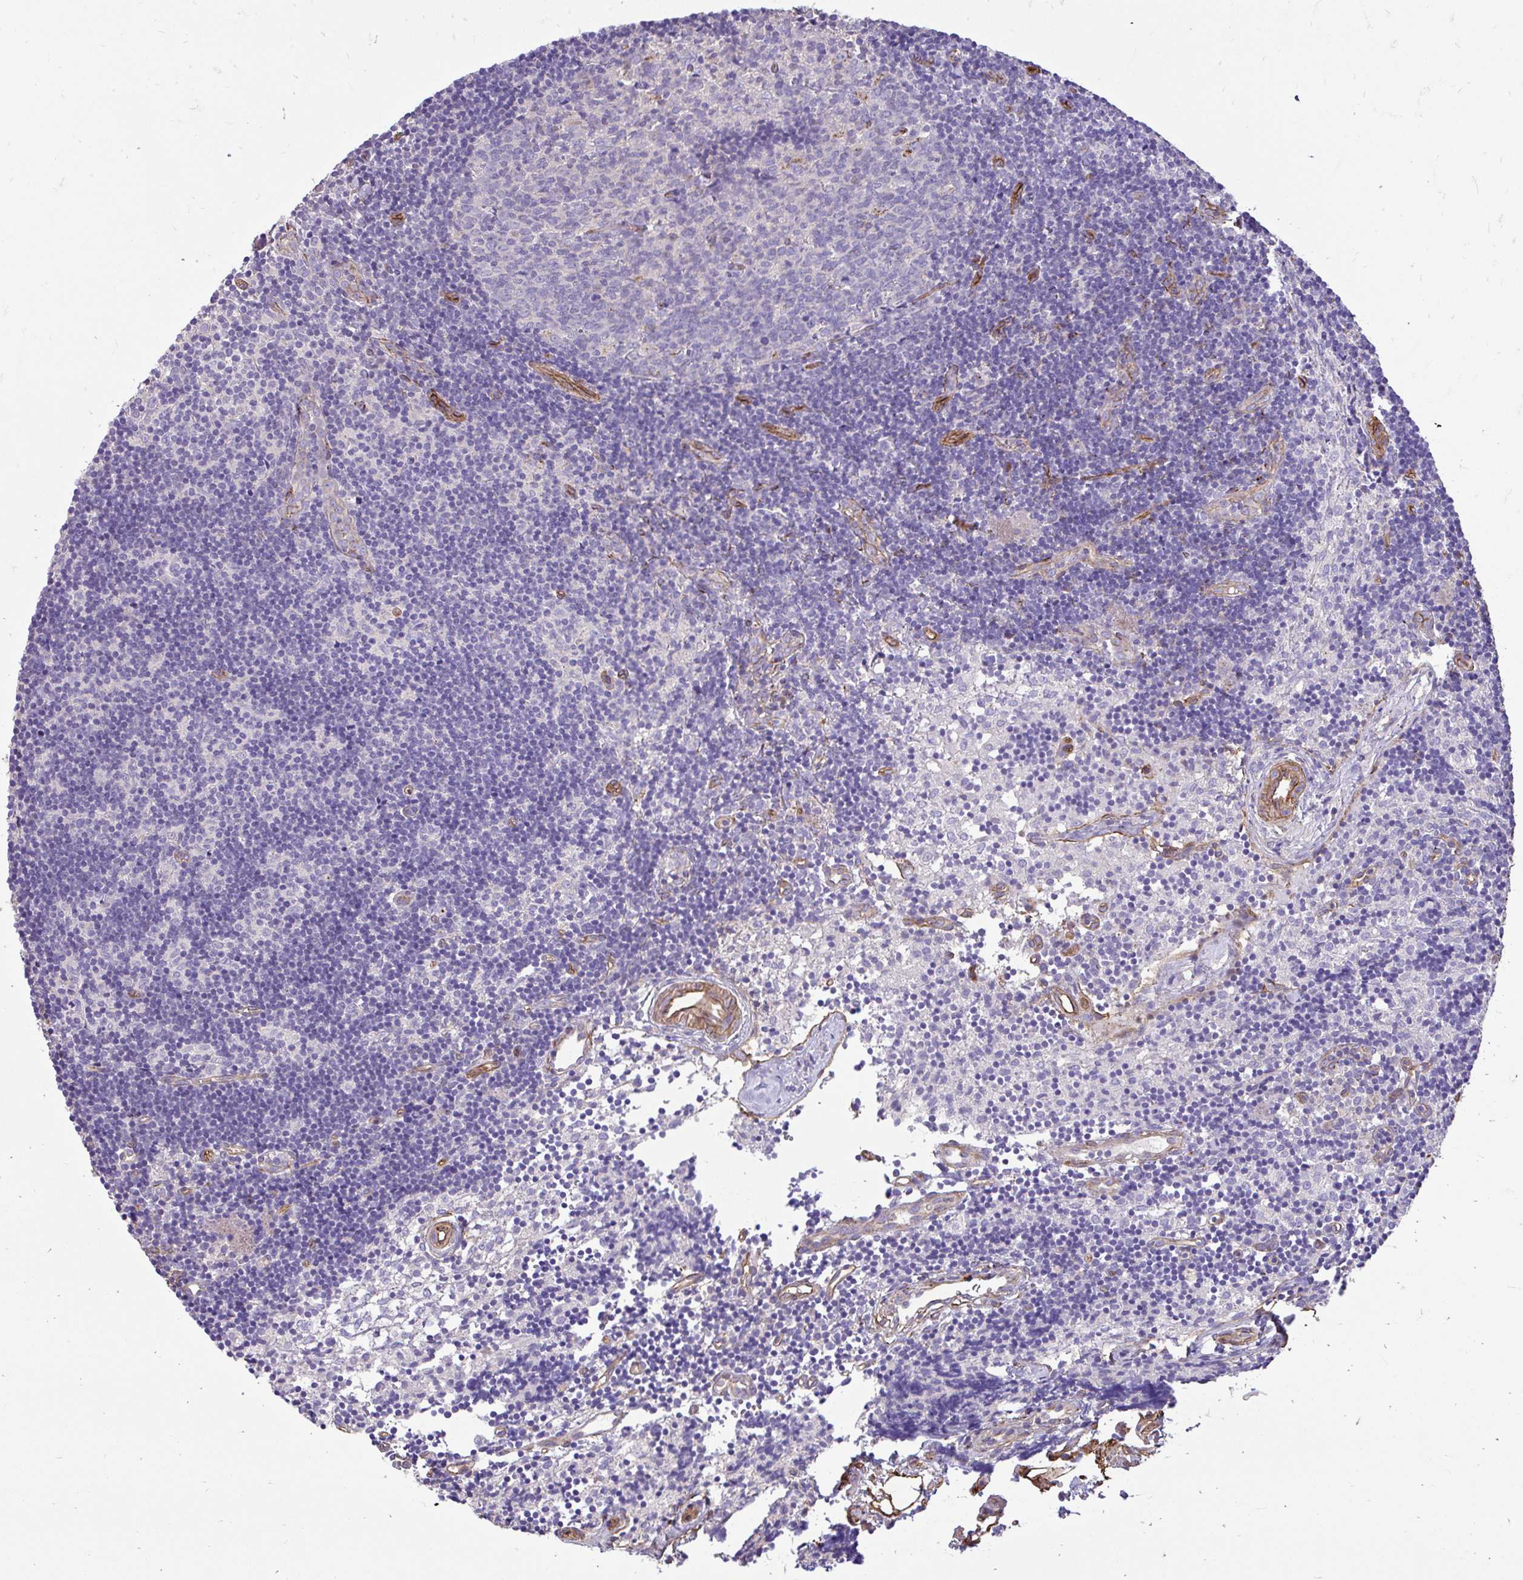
{"staining": {"intensity": "negative", "quantity": "none", "location": "none"}, "tissue": "lymph node", "cell_type": "Germinal center cells", "image_type": "normal", "snomed": [{"axis": "morphology", "description": "Normal tissue, NOS"}, {"axis": "topography", "description": "Lymph node"}], "caption": "High magnification brightfield microscopy of normal lymph node stained with DAB (brown) and counterstained with hematoxylin (blue): germinal center cells show no significant staining.", "gene": "PTPRK", "patient": {"sex": "female", "age": 31}}